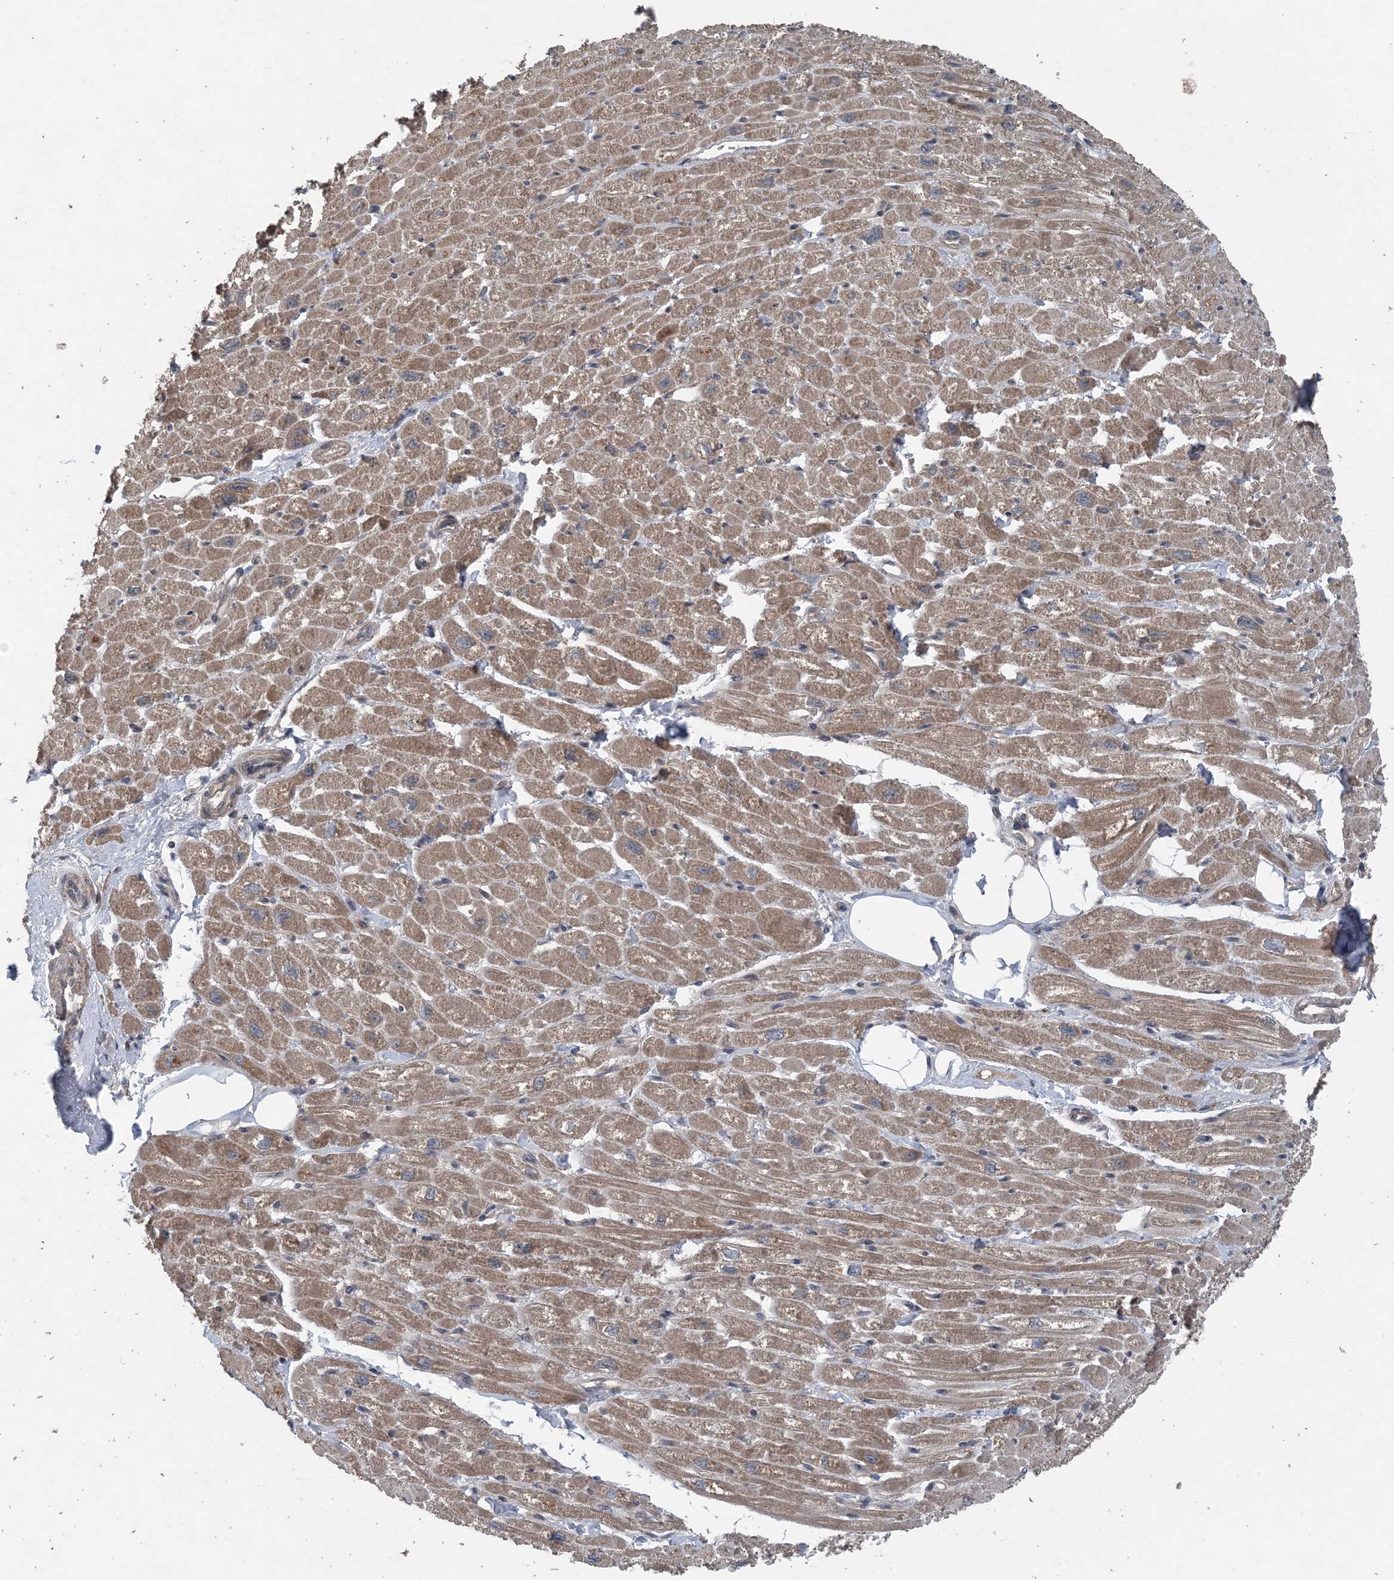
{"staining": {"intensity": "moderate", "quantity": ">75%", "location": "cytoplasmic/membranous"}, "tissue": "heart muscle", "cell_type": "Cardiomyocytes", "image_type": "normal", "snomed": [{"axis": "morphology", "description": "Normal tissue, NOS"}, {"axis": "topography", "description": "Heart"}], "caption": "Immunohistochemistry (IHC) histopathology image of normal heart muscle: heart muscle stained using IHC reveals medium levels of moderate protein expression localized specifically in the cytoplasmic/membranous of cardiomyocytes, appearing as a cytoplasmic/membranous brown color.", "gene": "MYO9B", "patient": {"sex": "male", "age": 50}}